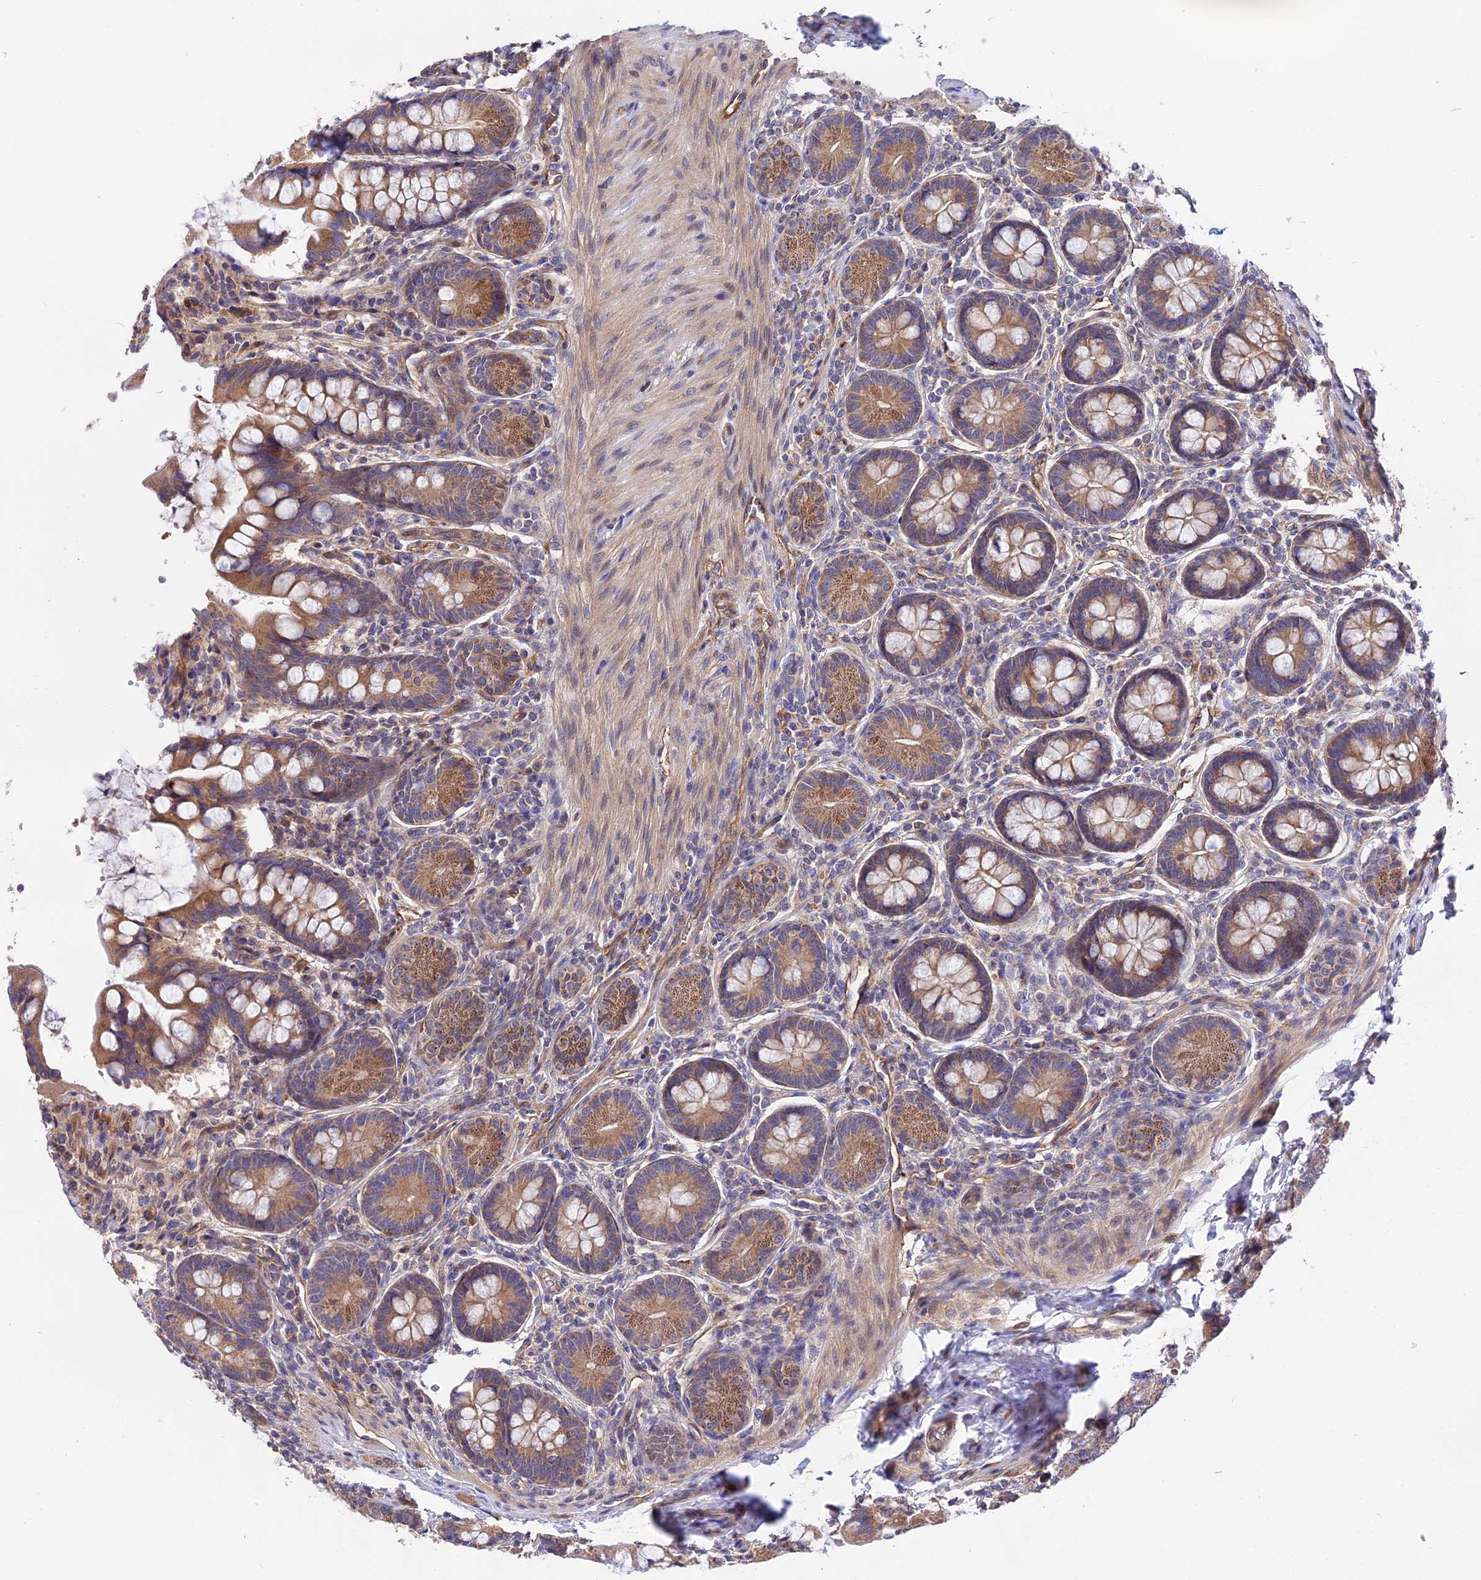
{"staining": {"intensity": "moderate", "quantity": ">75%", "location": "cytoplasmic/membranous"}, "tissue": "small intestine", "cell_type": "Glandular cells", "image_type": "normal", "snomed": [{"axis": "morphology", "description": "Normal tissue, NOS"}, {"axis": "topography", "description": "Small intestine"}], "caption": "Unremarkable small intestine shows moderate cytoplasmic/membranous positivity in approximately >75% of glandular cells, visualized by immunohistochemistry. (Stains: DAB in brown, nuclei in blue, Microscopy: brightfield microscopy at high magnification).", "gene": "CDC37L1", "patient": {"sex": "male", "age": 7}}